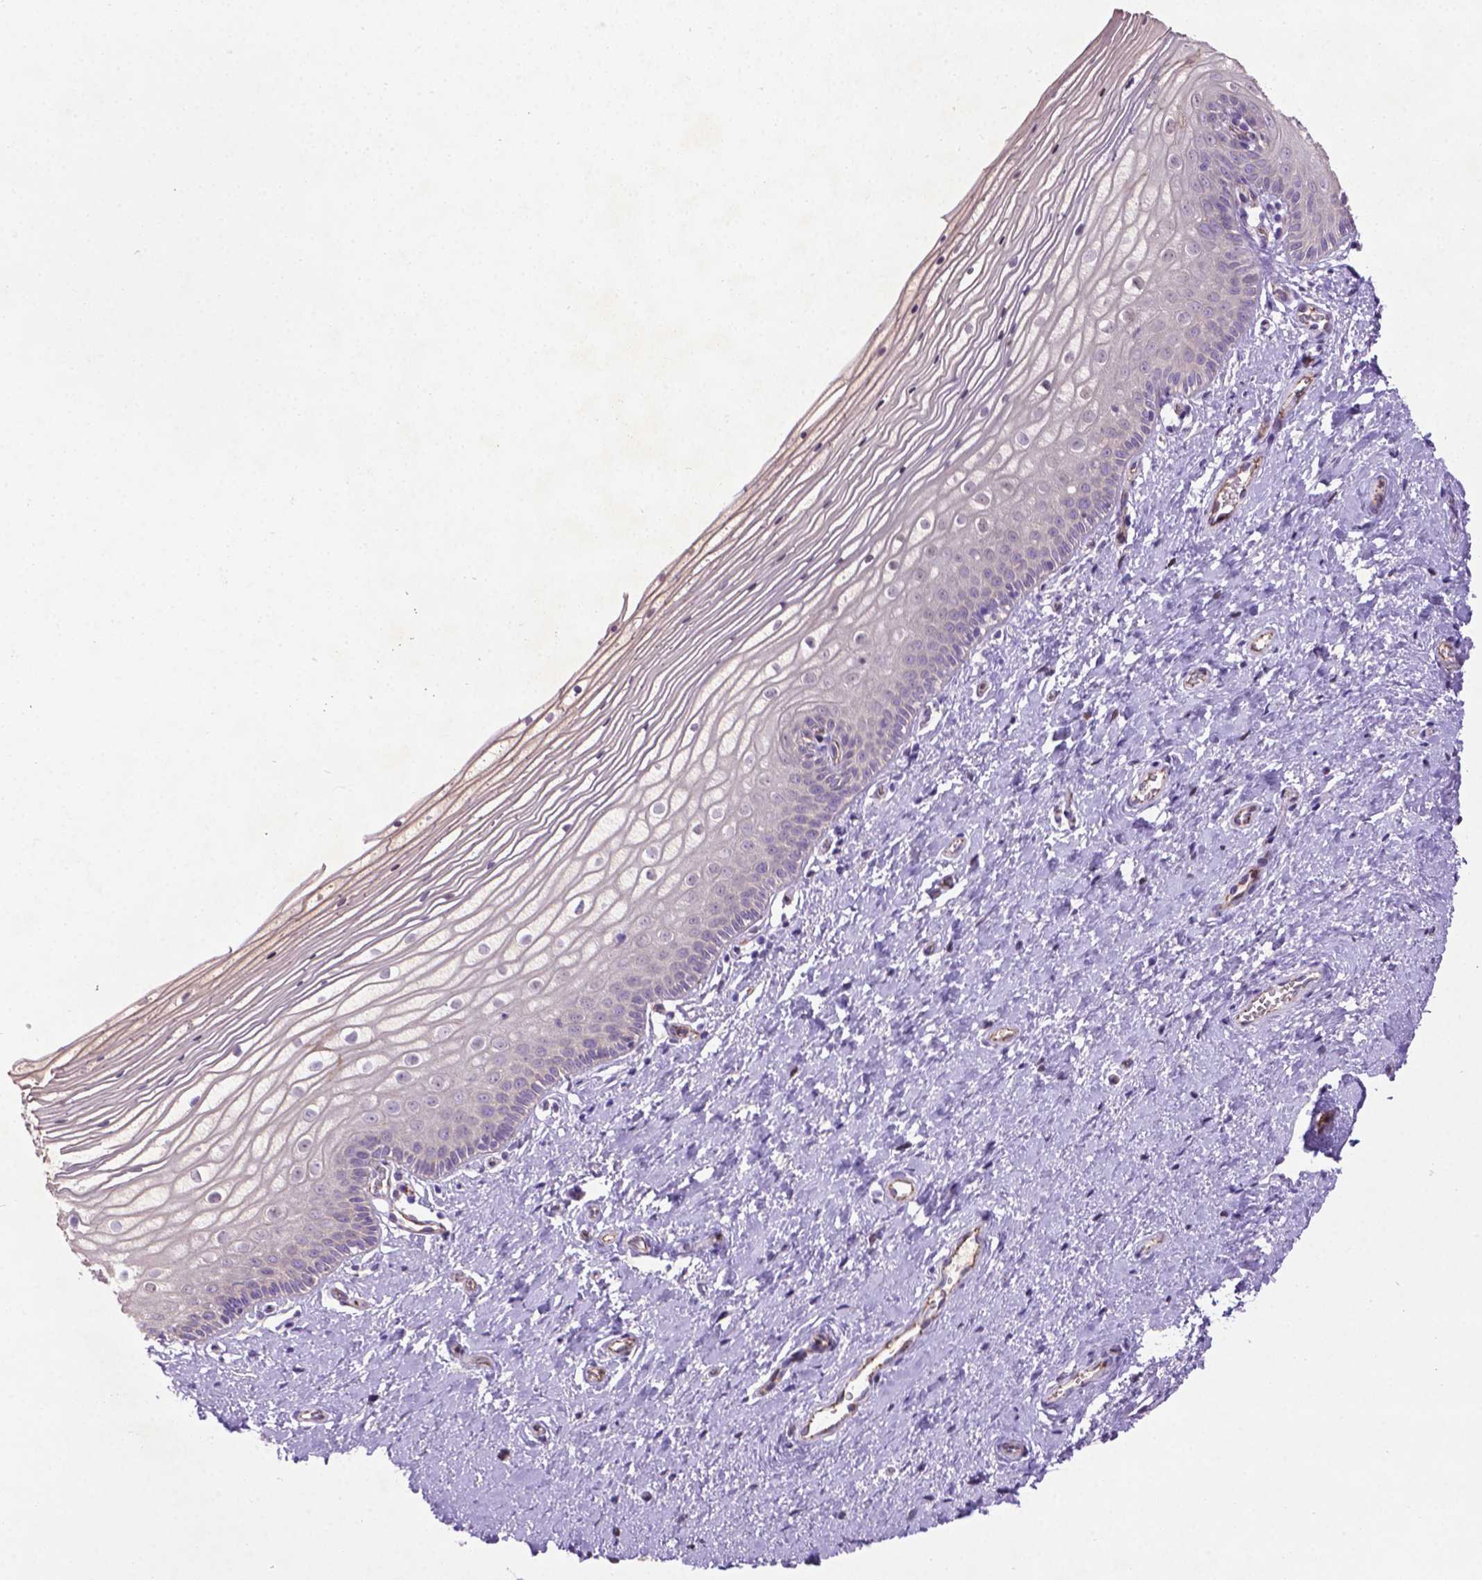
{"staining": {"intensity": "negative", "quantity": "none", "location": "none"}, "tissue": "vagina", "cell_type": "Squamous epithelial cells", "image_type": "normal", "snomed": [{"axis": "morphology", "description": "Normal tissue, NOS"}, {"axis": "topography", "description": "Vagina"}], "caption": "Immunohistochemical staining of unremarkable vagina demonstrates no significant staining in squamous epithelial cells. (Stains: DAB (3,3'-diaminobenzidine) IHC with hematoxylin counter stain, Microscopy: brightfield microscopy at high magnification).", "gene": "CCER2", "patient": {"sex": "female", "age": 39}}